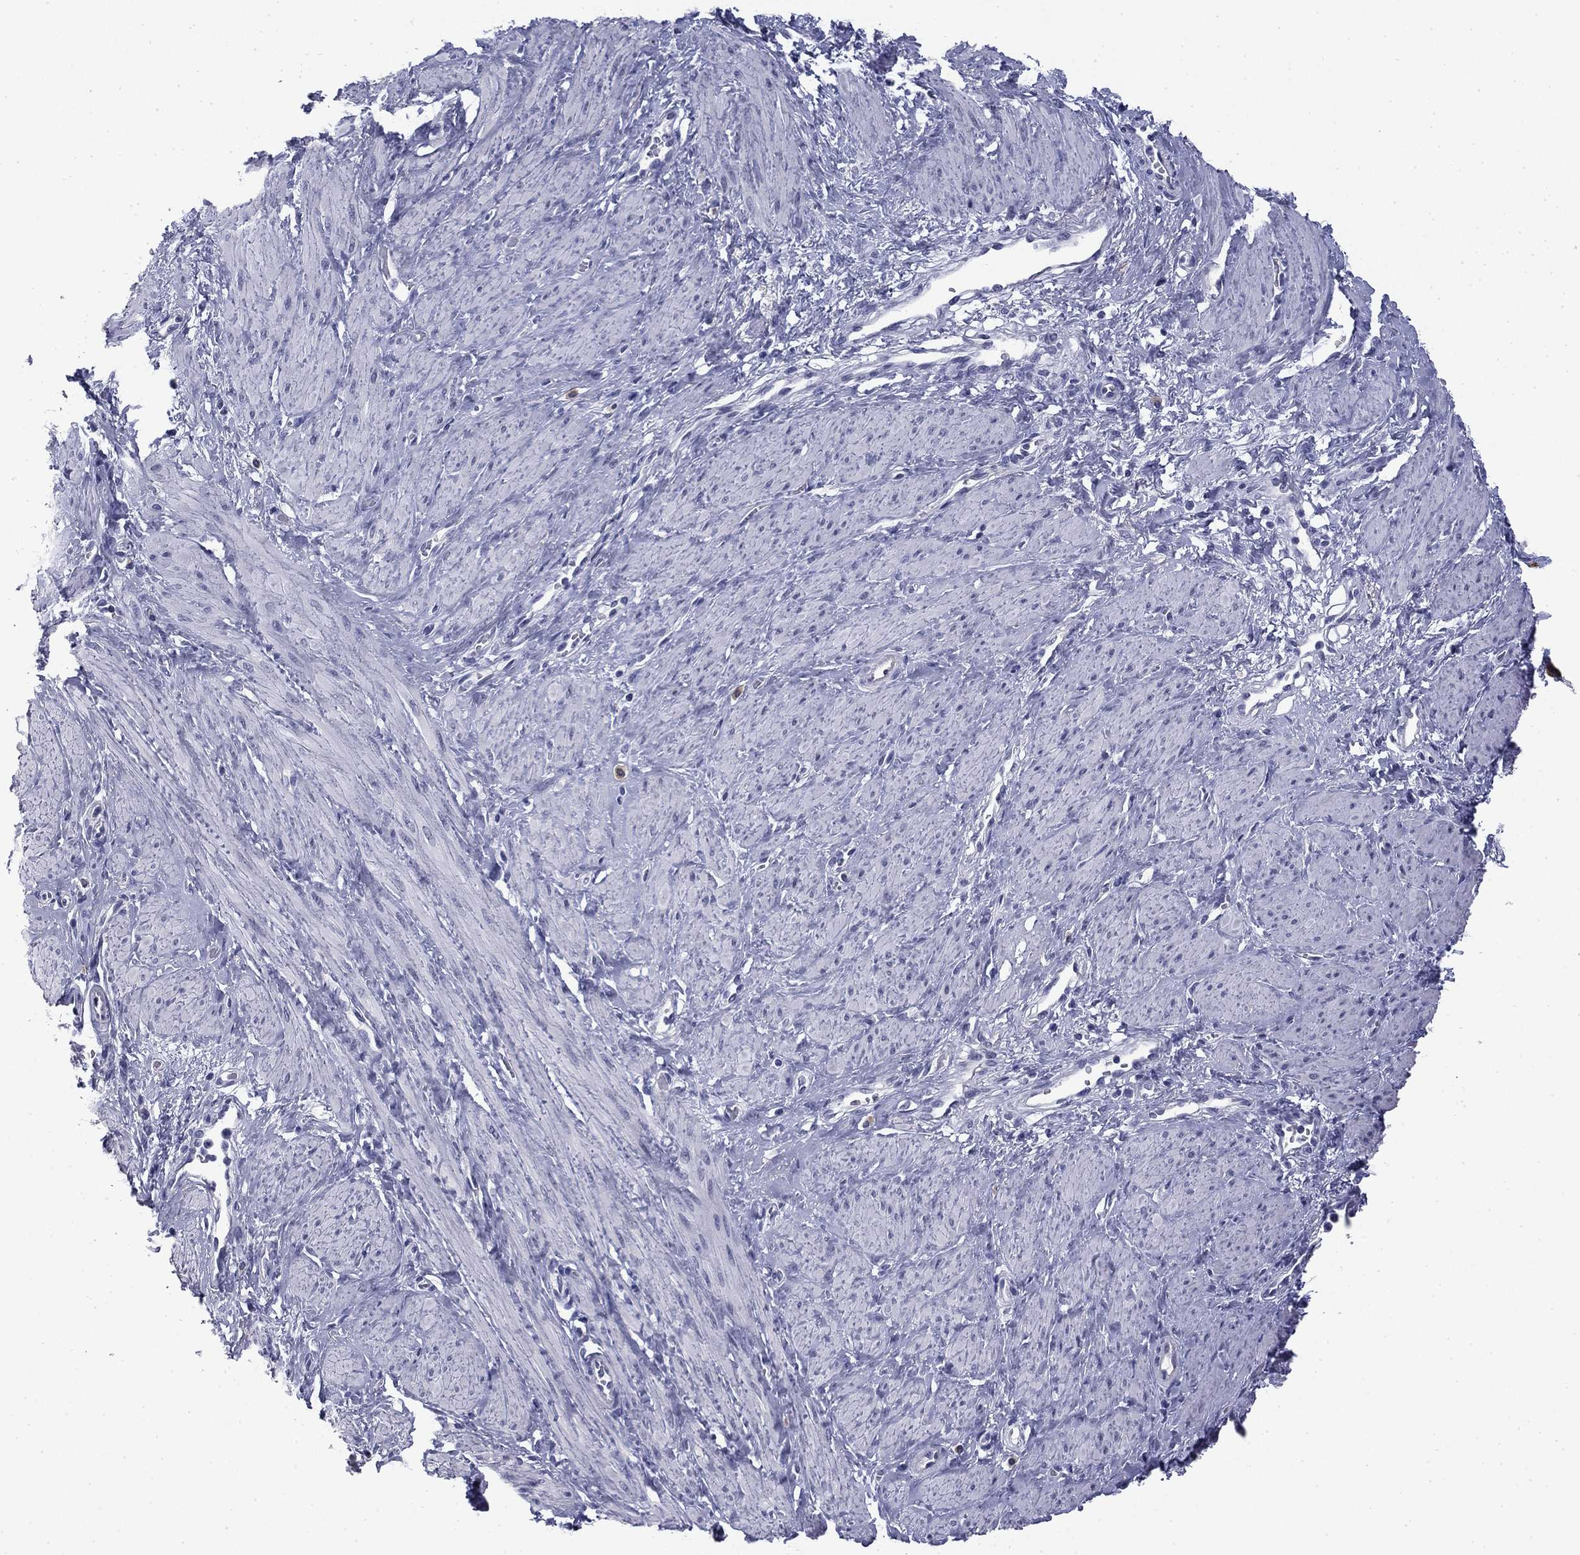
{"staining": {"intensity": "negative", "quantity": "none", "location": "none"}, "tissue": "smooth muscle", "cell_type": "Smooth muscle cells", "image_type": "normal", "snomed": [{"axis": "morphology", "description": "Normal tissue, NOS"}, {"axis": "topography", "description": "Smooth muscle"}, {"axis": "topography", "description": "Uterus"}], "caption": "A high-resolution micrograph shows IHC staining of benign smooth muscle, which shows no significant staining in smooth muscle cells.", "gene": "BCL2L14", "patient": {"sex": "female", "age": 39}}